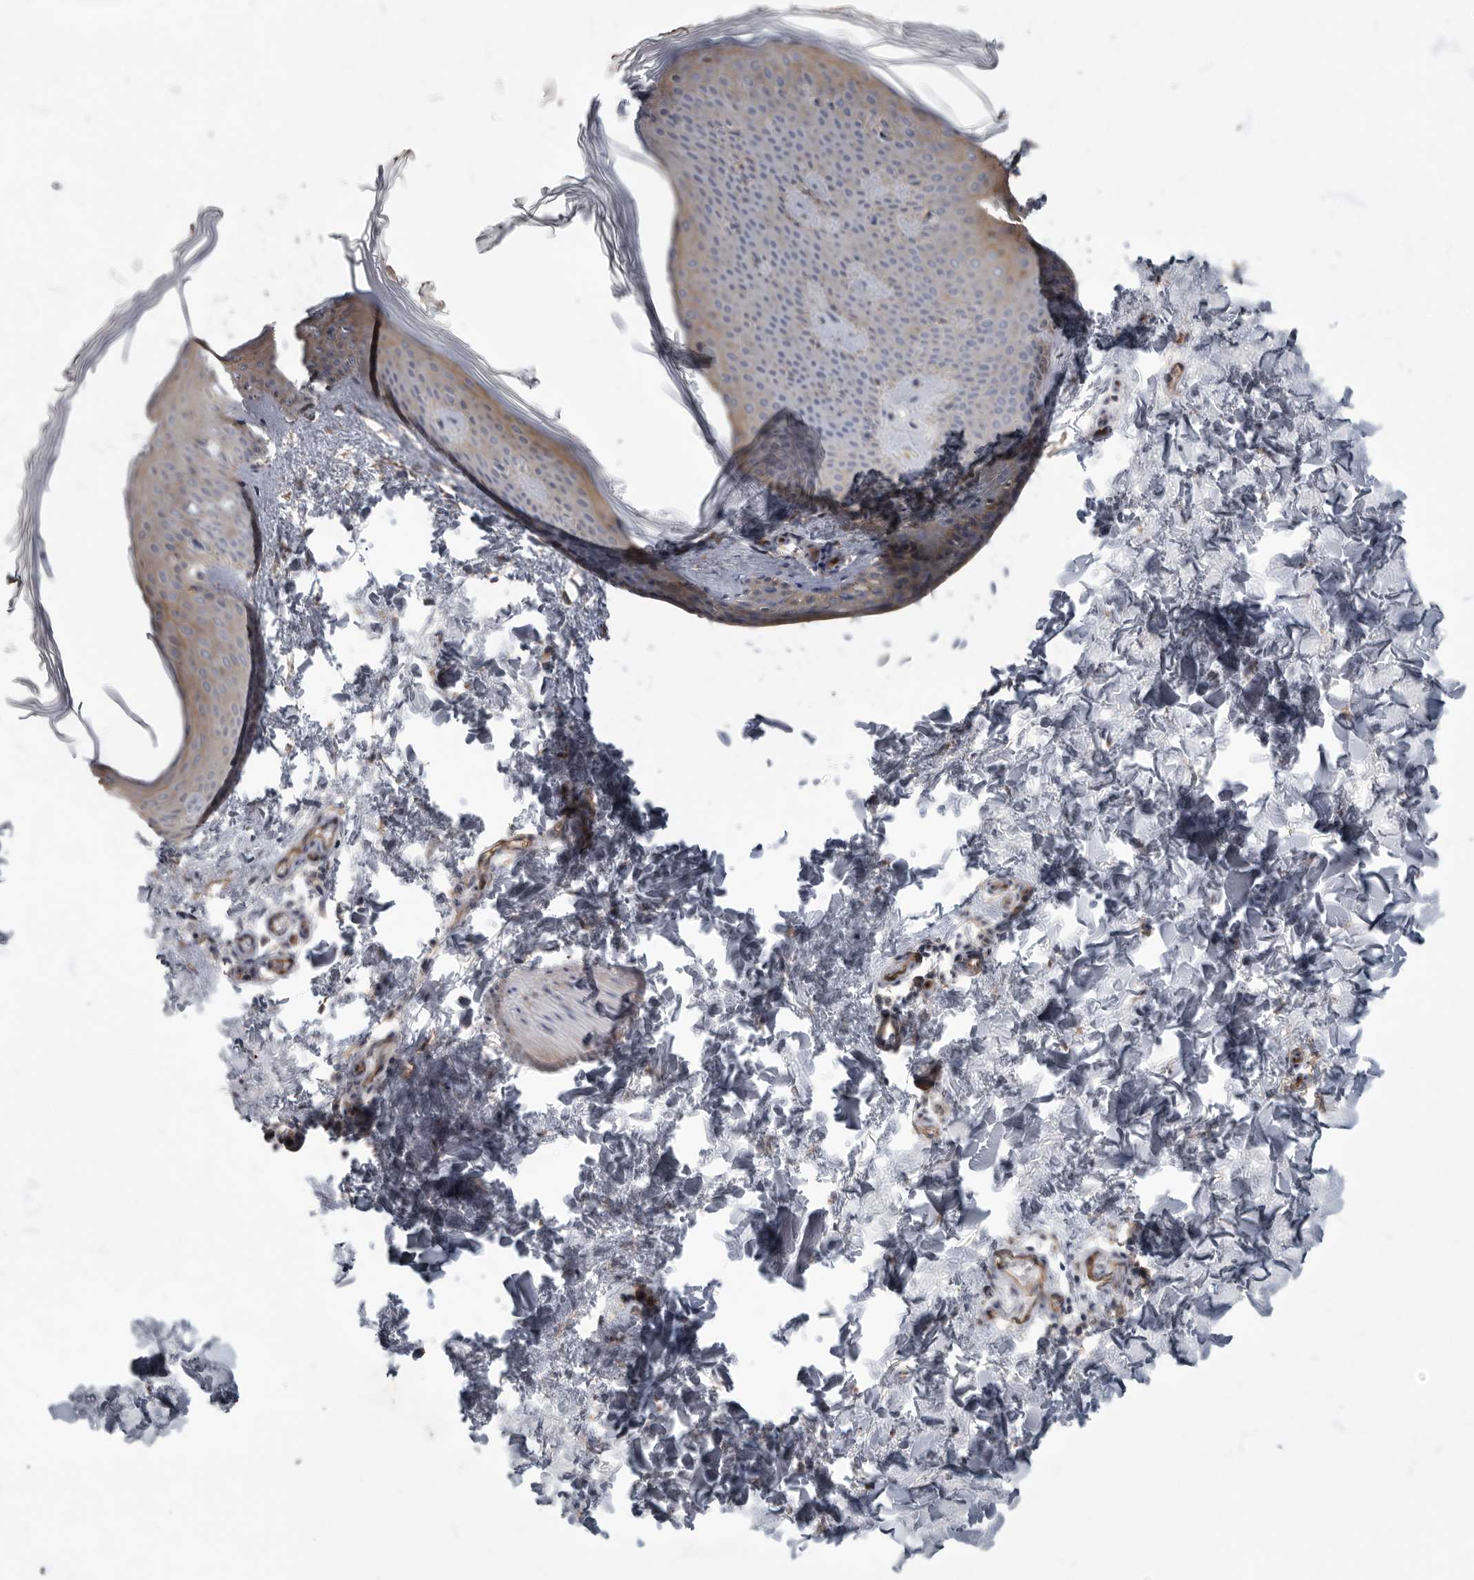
{"staining": {"intensity": "negative", "quantity": "none", "location": "none"}, "tissue": "skin", "cell_type": "Fibroblasts", "image_type": "normal", "snomed": [{"axis": "morphology", "description": "Normal tissue, NOS"}, {"axis": "topography", "description": "Skin"}], "caption": "IHC micrograph of normal skin: human skin stained with DAB (3,3'-diaminobenzidine) displays no significant protein expression in fibroblasts.", "gene": "PDK1", "patient": {"sex": "female", "age": 27}}